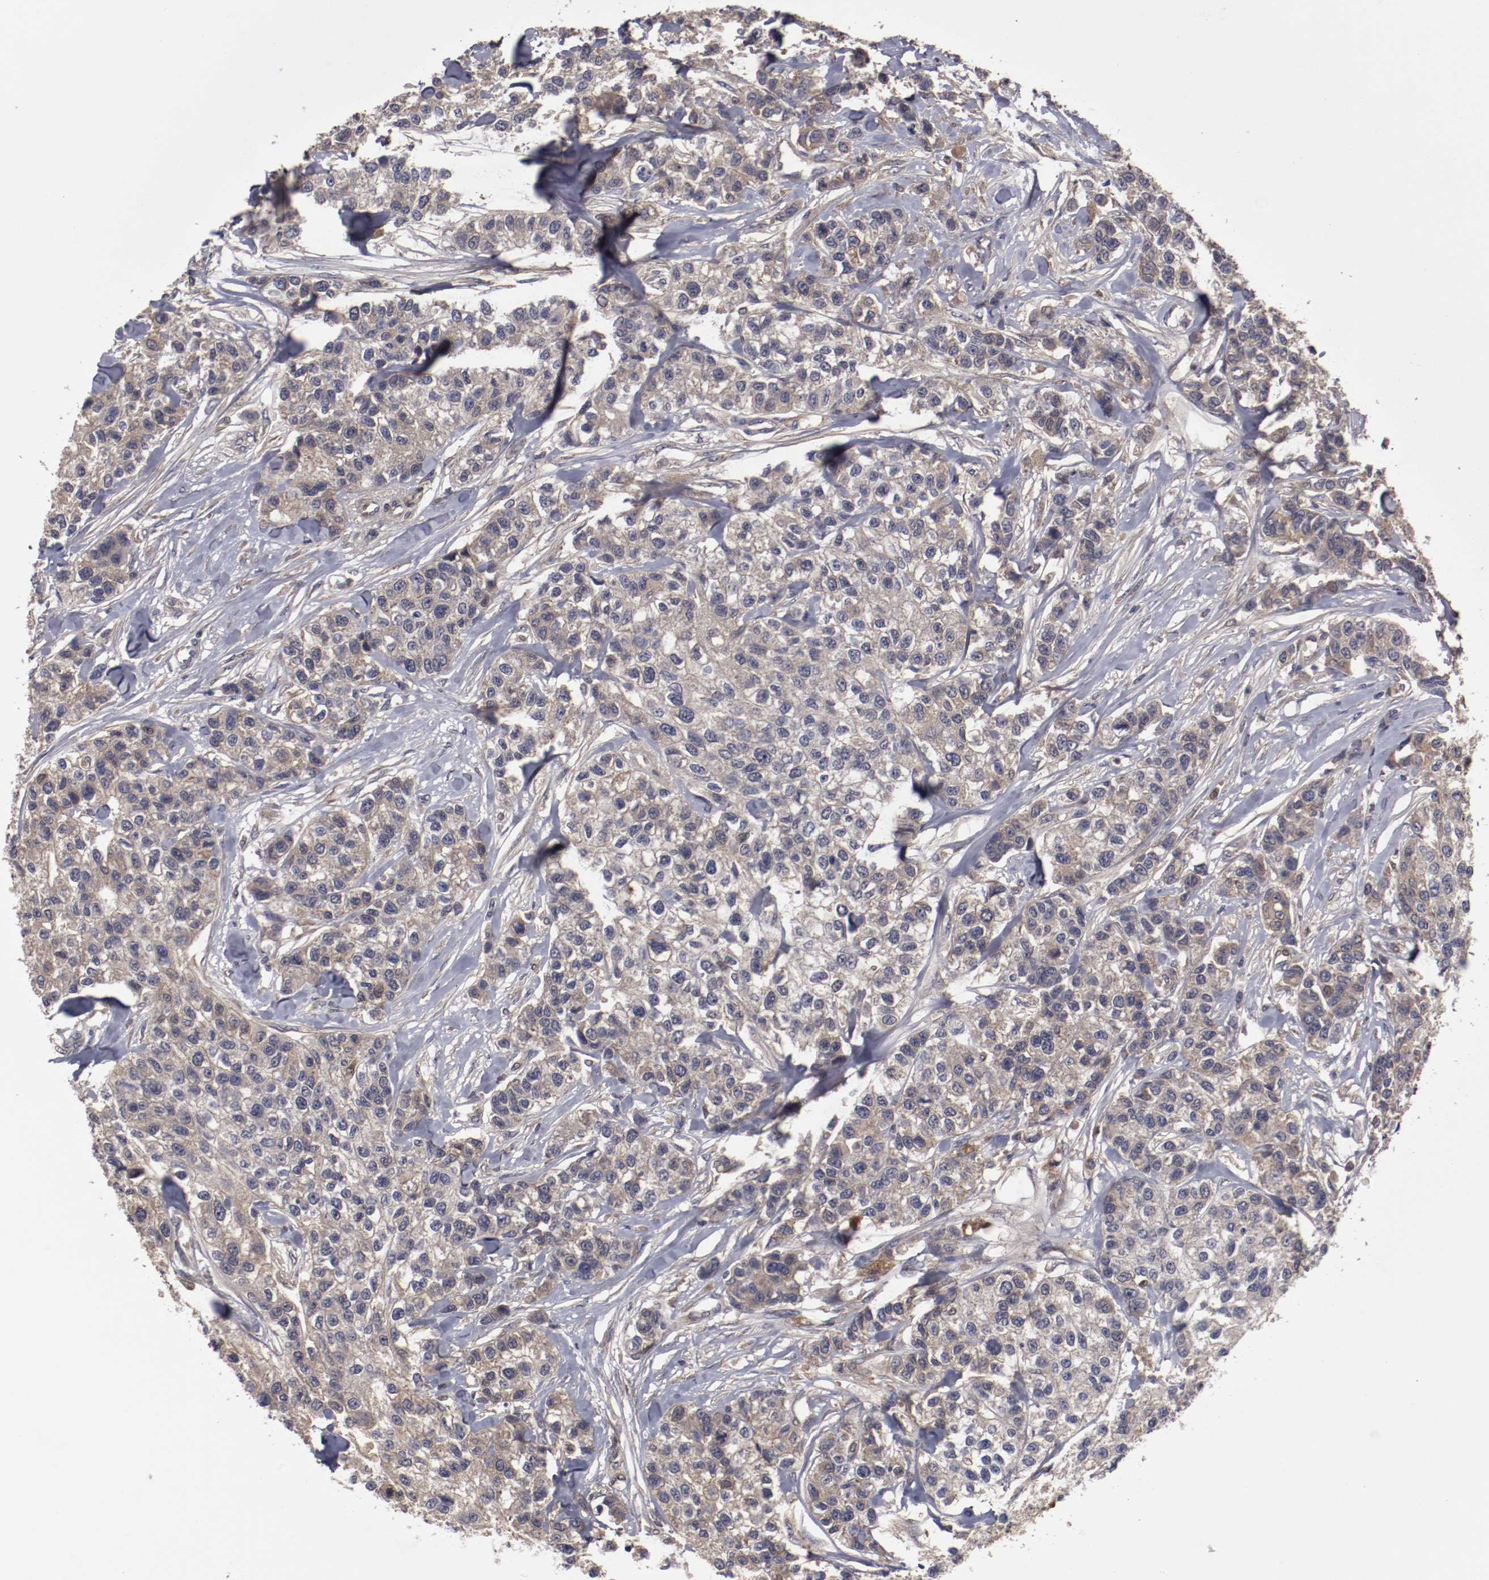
{"staining": {"intensity": "weak", "quantity": "25%-75%", "location": "cytoplasmic/membranous"}, "tissue": "breast cancer", "cell_type": "Tumor cells", "image_type": "cancer", "snomed": [{"axis": "morphology", "description": "Duct carcinoma"}, {"axis": "topography", "description": "Breast"}], "caption": "Breast cancer (invasive ductal carcinoma) tissue displays weak cytoplasmic/membranous expression in about 25%-75% of tumor cells Using DAB (3,3'-diaminobenzidine) (brown) and hematoxylin (blue) stains, captured at high magnification using brightfield microscopy.", "gene": "CP", "patient": {"sex": "female", "age": 51}}